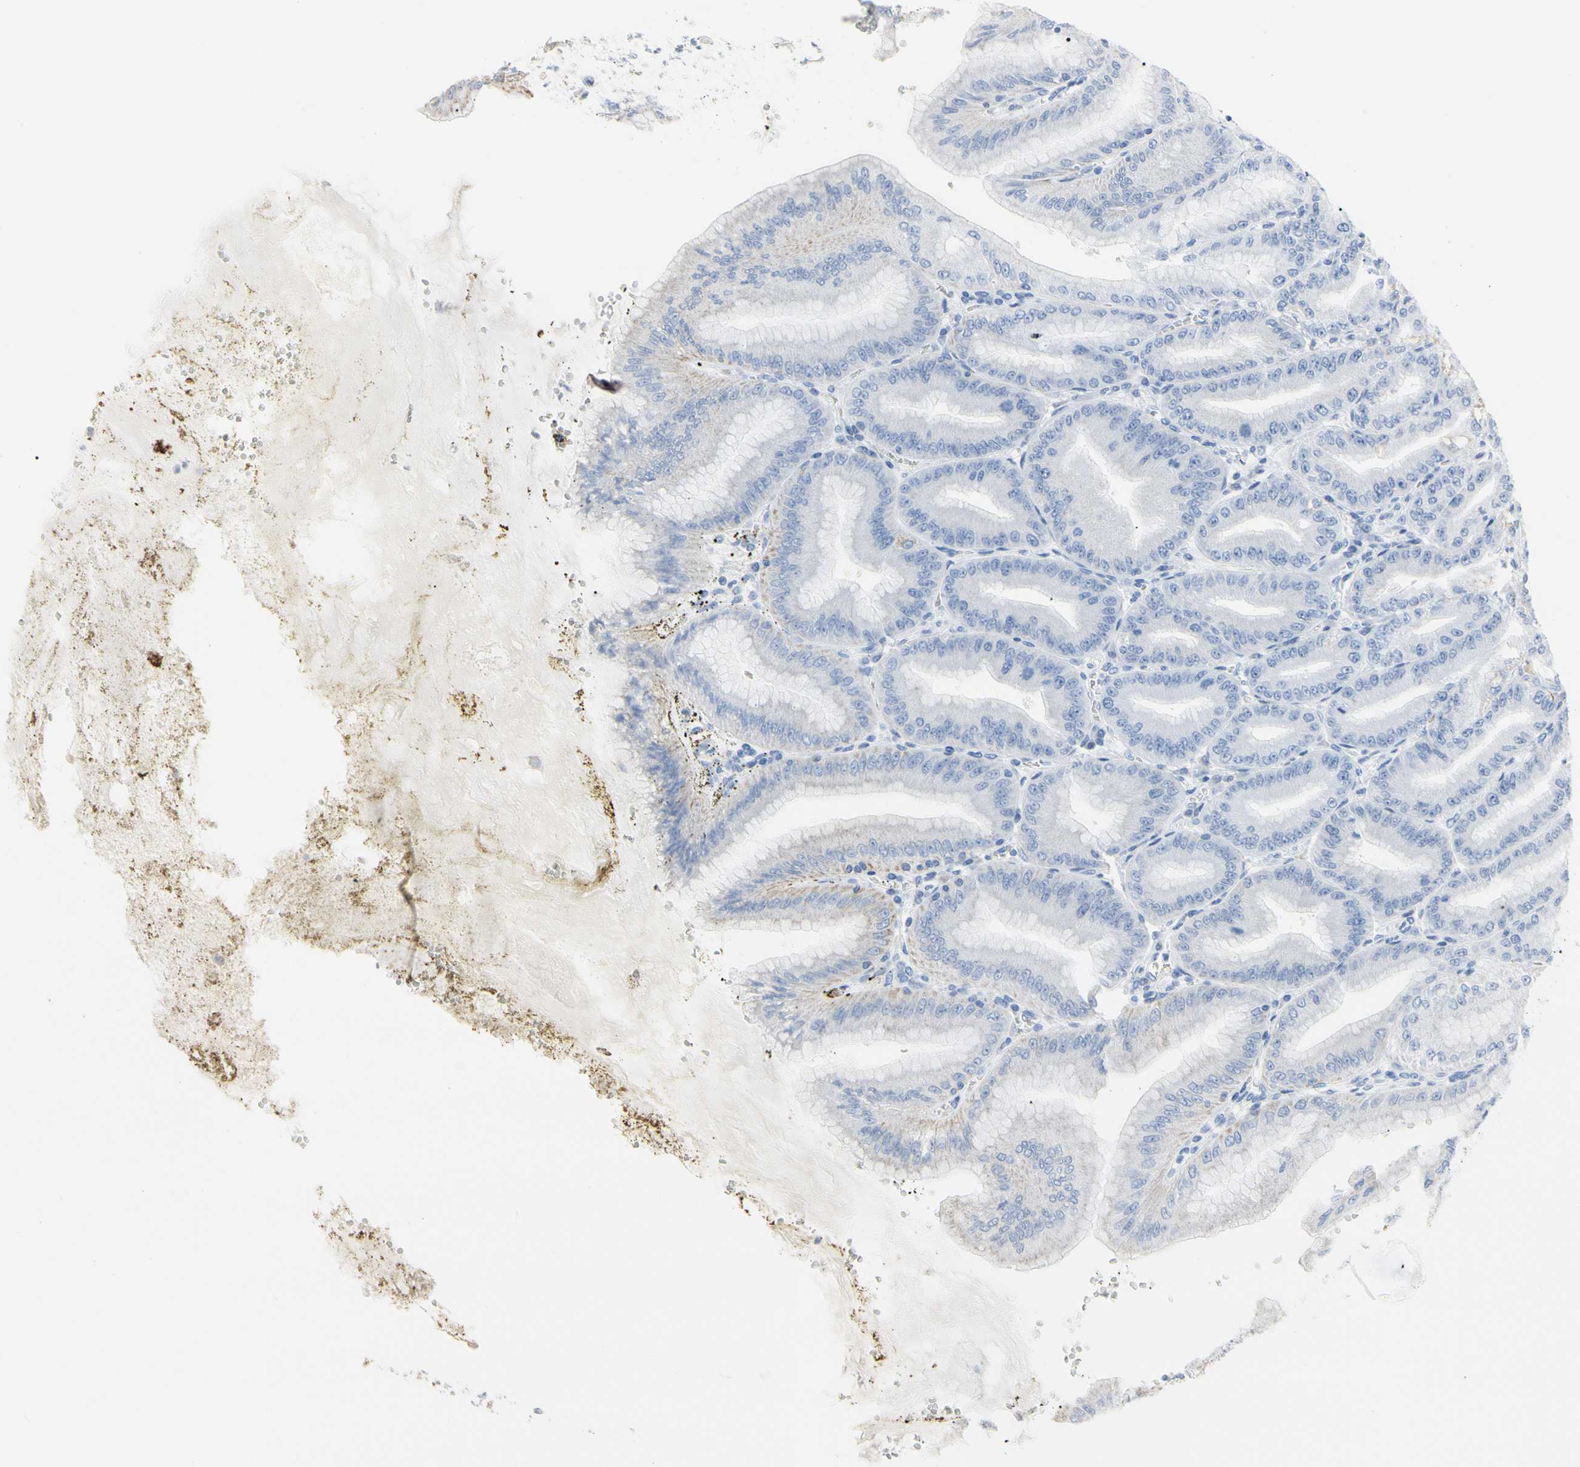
{"staining": {"intensity": "weak", "quantity": "<25%", "location": "cytoplasmic/membranous"}, "tissue": "stomach", "cell_type": "Glandular cells", "image_type": "normal", "snomed": [{"axis": "morphology", "description": "Normal tissue, NOS"}, {"axis": "topography", "description": "Stomach, lower"}], "caption": "Immunohistochemistry (IHC) photomicrograph of unremarkable stomach stained for a protein (brown), which reveals no staining in glandular cells. (Stains: DAB (3,3'-diaminobenzidine) immunohistochemistry (IHC) with hematoxylin counter stain, Microscopy: brightfield microscopy at high magnification).", "gene": "TUBA1A", "patient": {"sex": "male", "age": 71}}